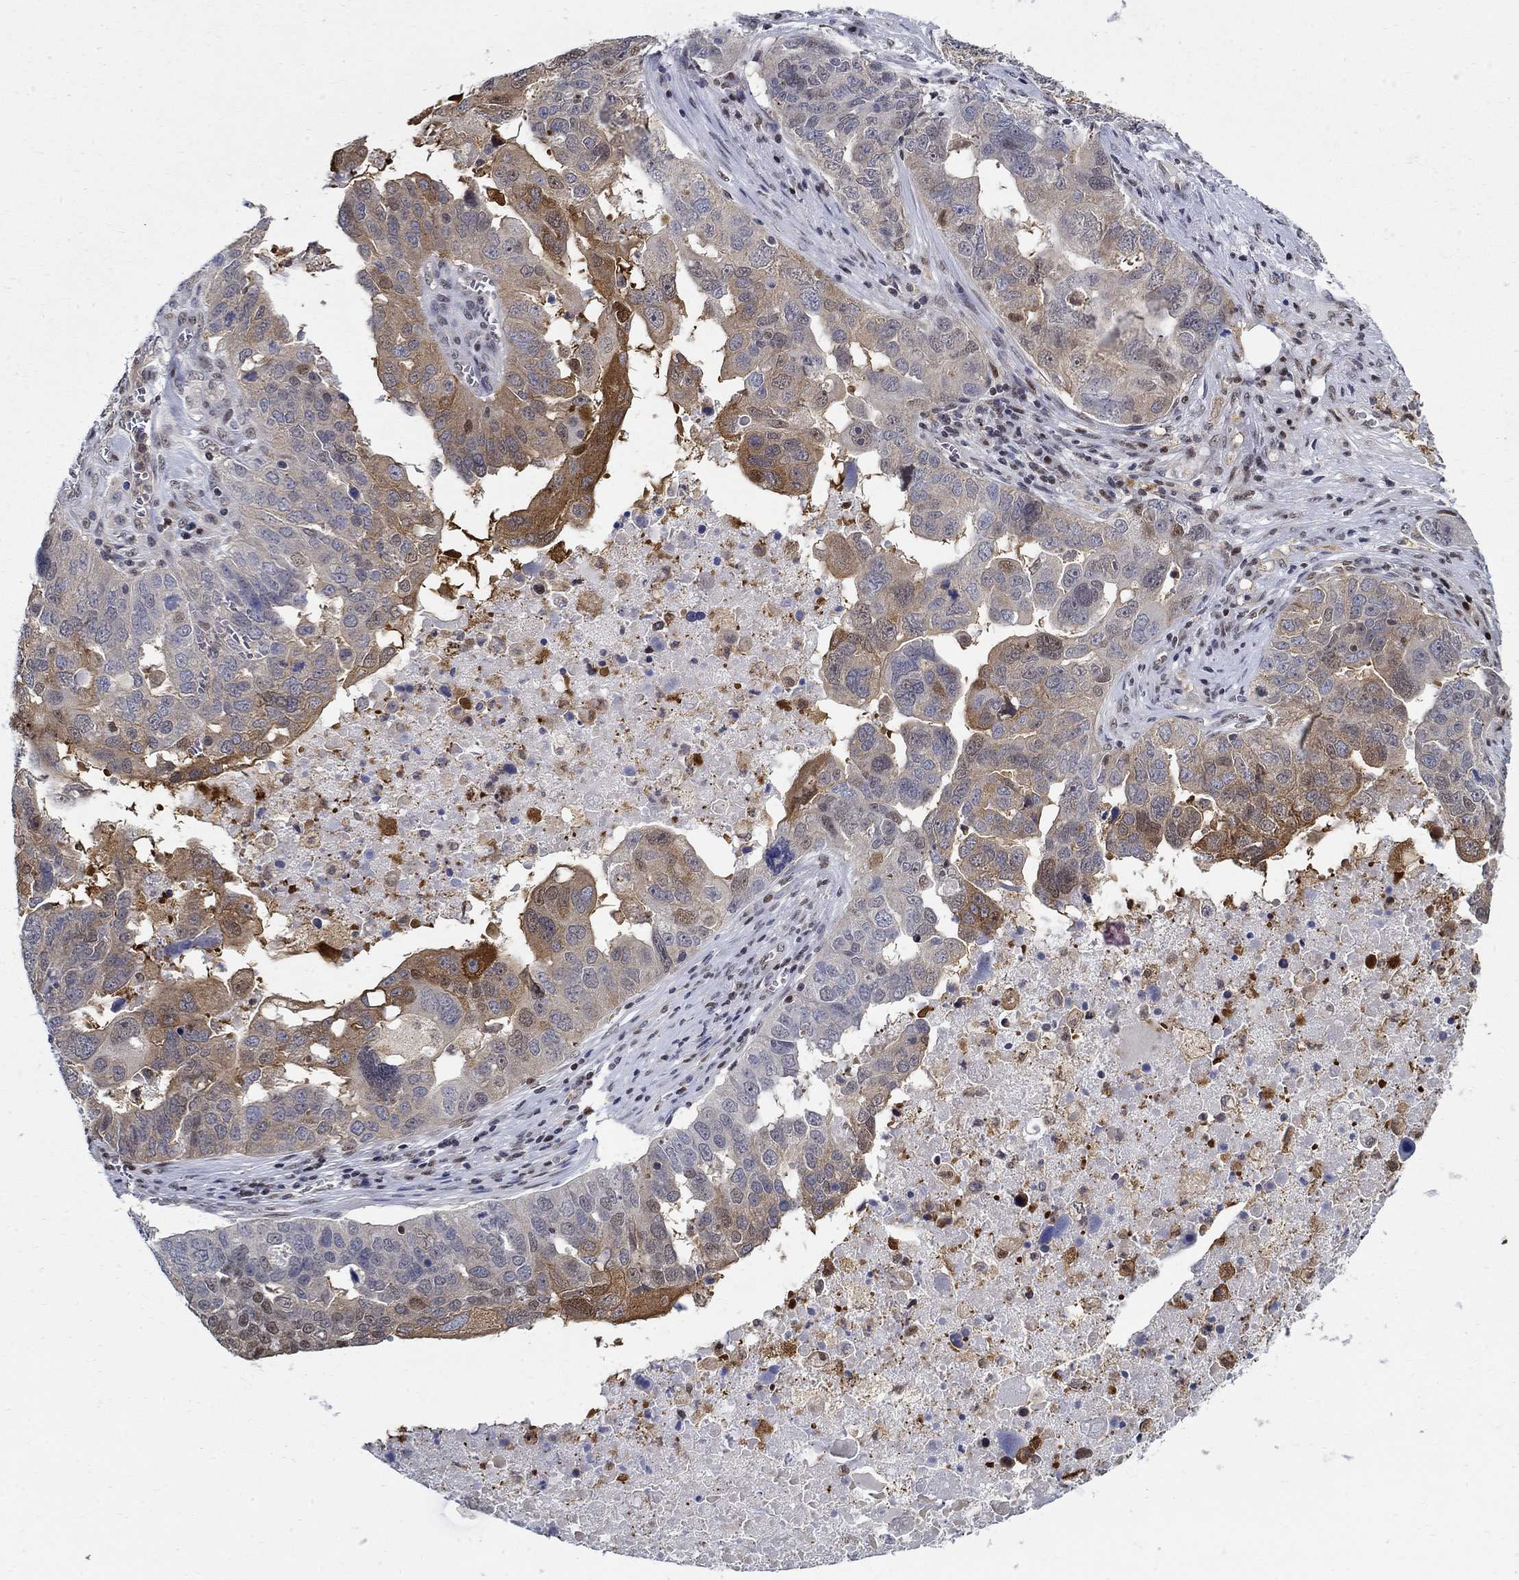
{"staining": {"intensity": "moderate", "quantity": "25%-75%", "location": "cytoplasmic/membranous"}, "tissue": "ovarian cancer", "cell_type": "Tumor cells", "image_type": "cancer", "snomed": [{"axis": "morphology", "description": "Carcinoma, endometroid"}, {"axis": "topography", "description": "Soft tissue"}, {"axis": "topography", "description": "Ovary"}], "caption": "Protein positivity by immunohistochemistry (IHC) demonstrates moderate cytoplasmic/membranous positivity in approximately 25%-75% of tumor cells in ovarian endometroid carcinoma.", "gene": "ZNF594", "patient": {"sex": "female", "age": 52}}